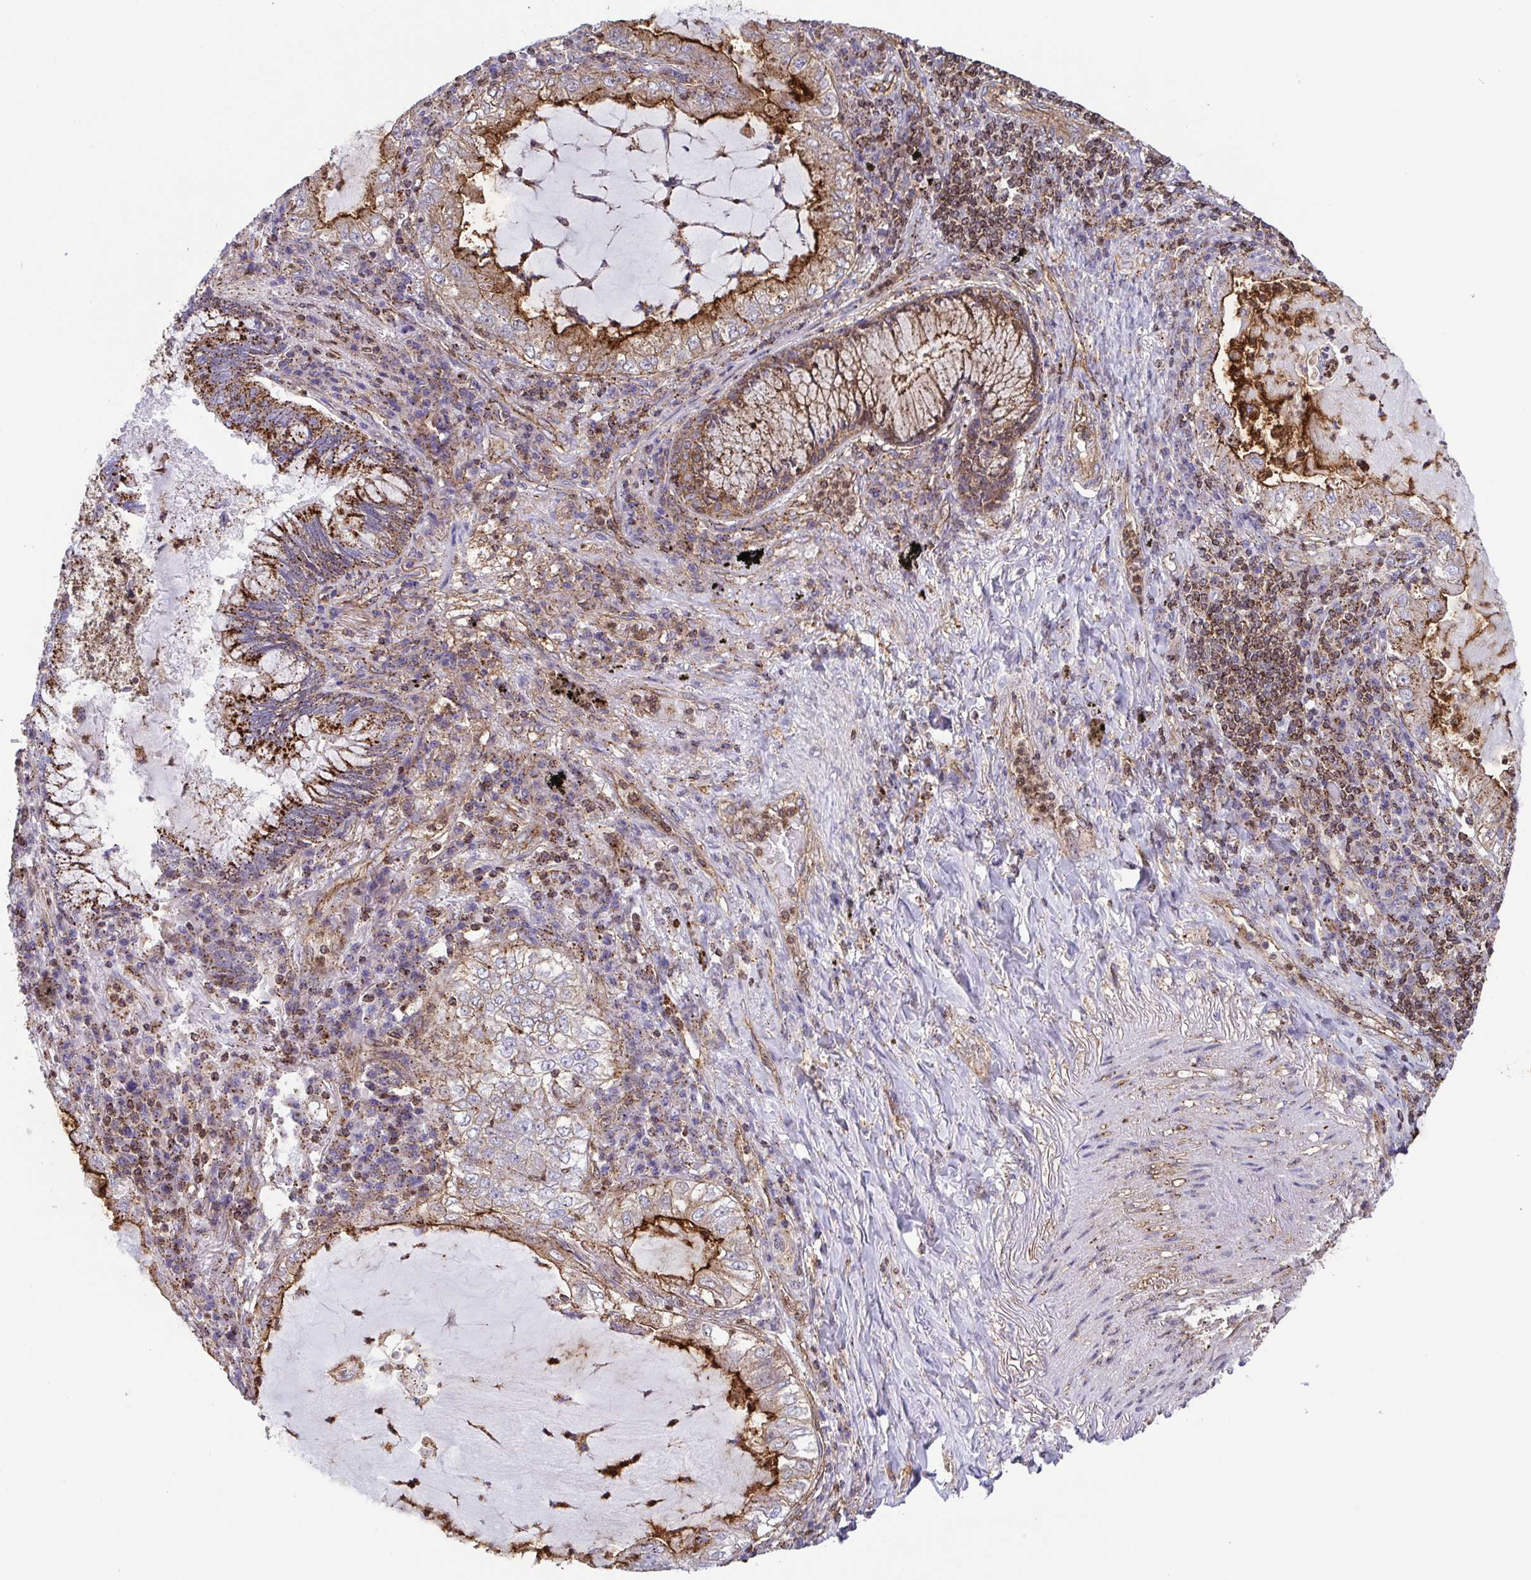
{"staining": {"intensity": "moderate", "quantity": "25%-75%", "location": "cytoplasmic/membranous"}, "tissue": "lung cancer", "cell_type": "Tumor cells", "image_type": "cancer", "snomed": [{"axis": "morphology", "description": "Adenocarcinoma, NOS"}, {"axis": "topography", "description": "Lung"}], "caption": "The image demonstrates staining of lung cancer (adenocarcinoma), revealing moderate cytoplasmic/membranous protein expression (brown color) within tumor cells.", "gene": "CHMP1B", "patient": {"sex": "female", "age": 73}}